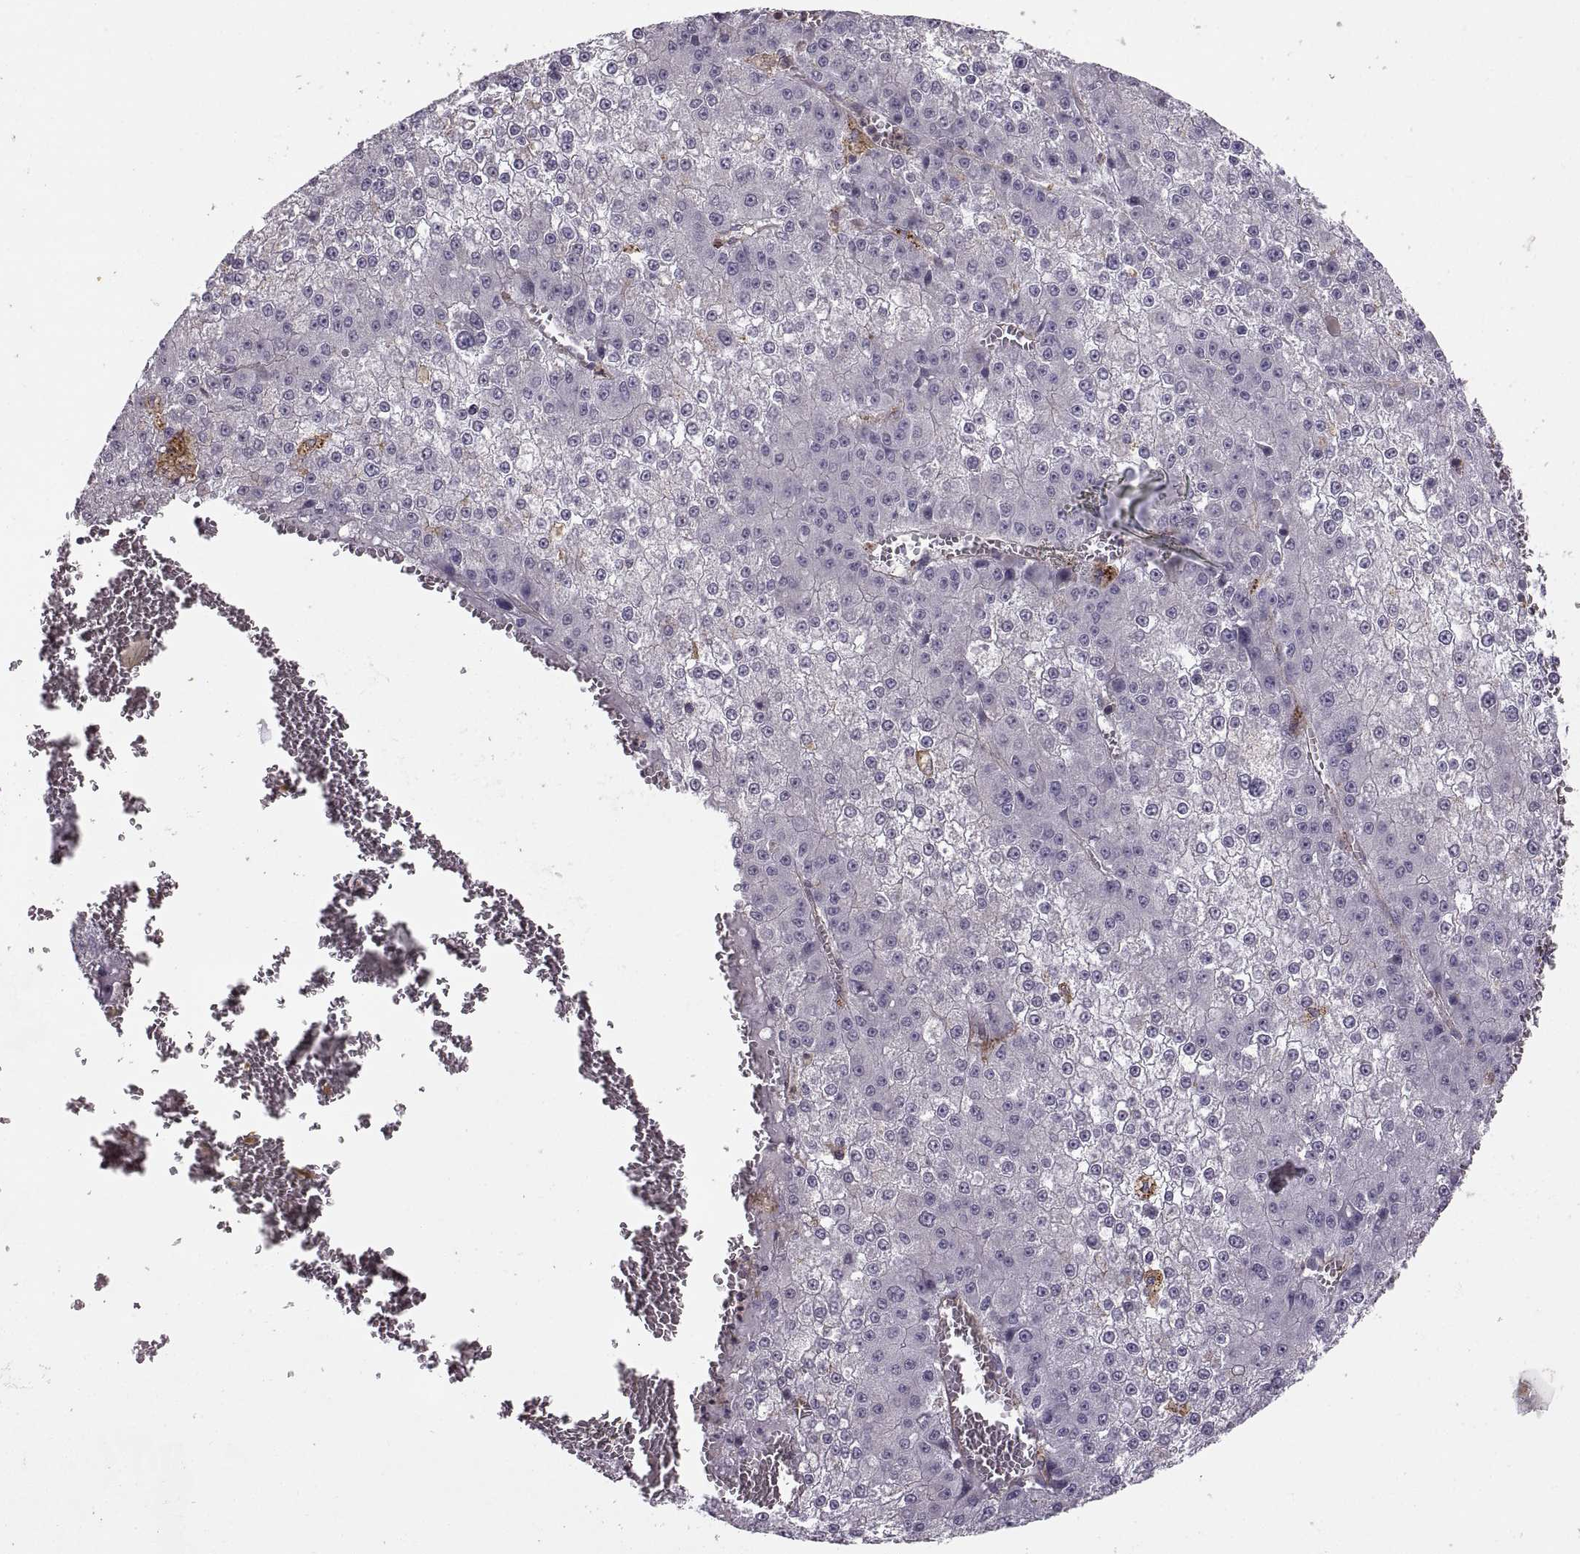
{"staining": {"intensity": "negative", "quantity": "none", "location": "none"}, "tissue": "liver cancer", "cell_type": "Tumor cells", "image_type": "cancer", "snomed": [{"axis": "morphology", "description": "Carcinoma, Hepatocellular, NOS"}, {"axis": "topography", "description": "Liver"}], "caption": "A micrograph of human liver cancer is negative for staining in tumor cells.", "gene": "RALB", "patient": {"sex": "female", "age": 73}}